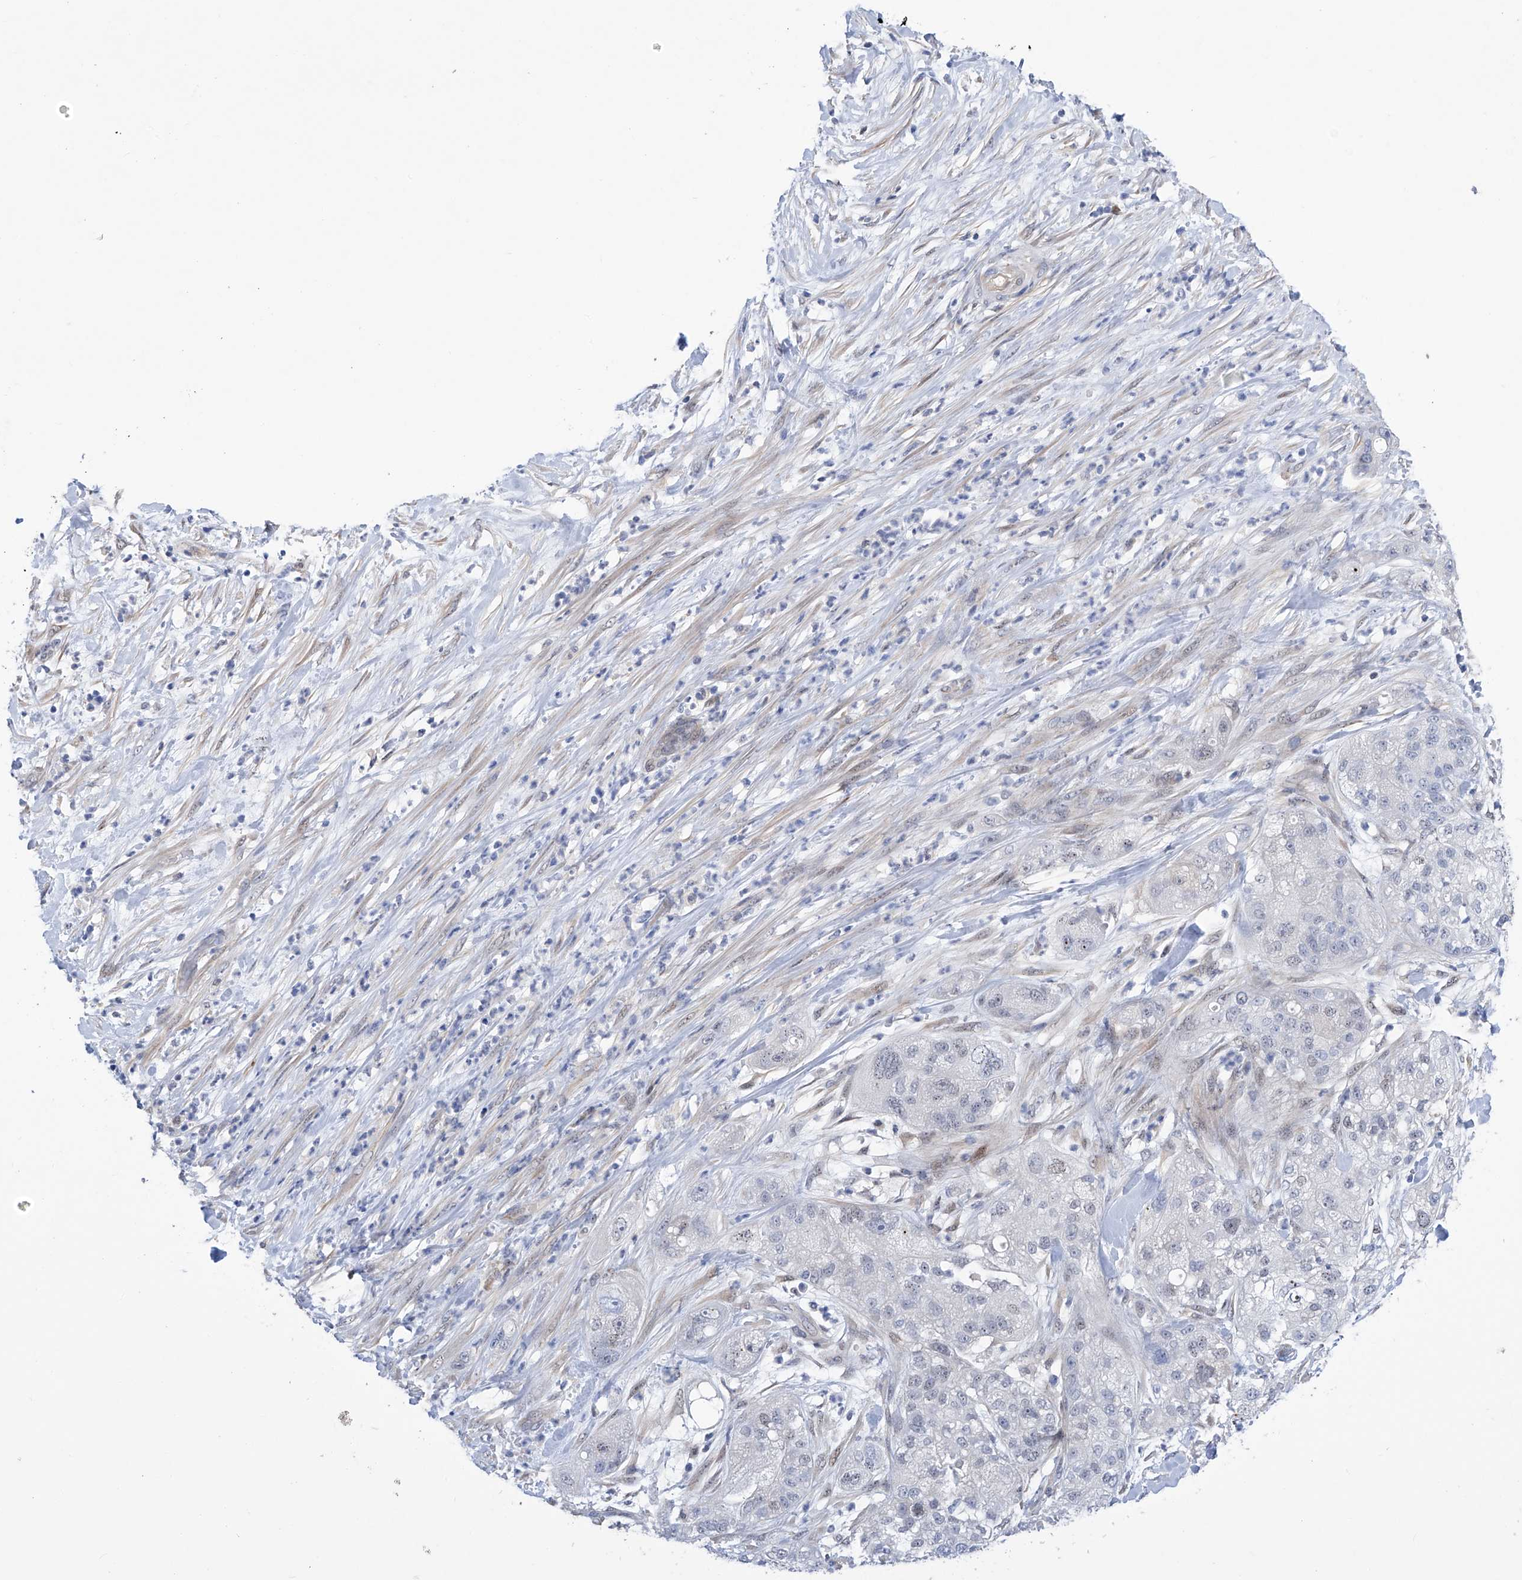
{"staining": {"intensity": "weak", "quantity": "<25%", "location": "nuclear"}, "tissue": "pancreatic cancer", "cell_type": "Tumor cells", "image_type": "cancer", "snomed": [{"axis": "morphology", "description": "Adenocarcinoma, NOS"}, {"axis": "topography", "description": "Pancreas"}], "caption": "Tumor cells are negative for protein expression in human pancreatic cancer (adenocarcinoma). Brightfield microscopy of immunohistochemistry stained with DAB (brown) and hematoxylin (blue), captured at high magnification.", "gene": "PGM3", "patient": {"sex": "female", "age": 78}}